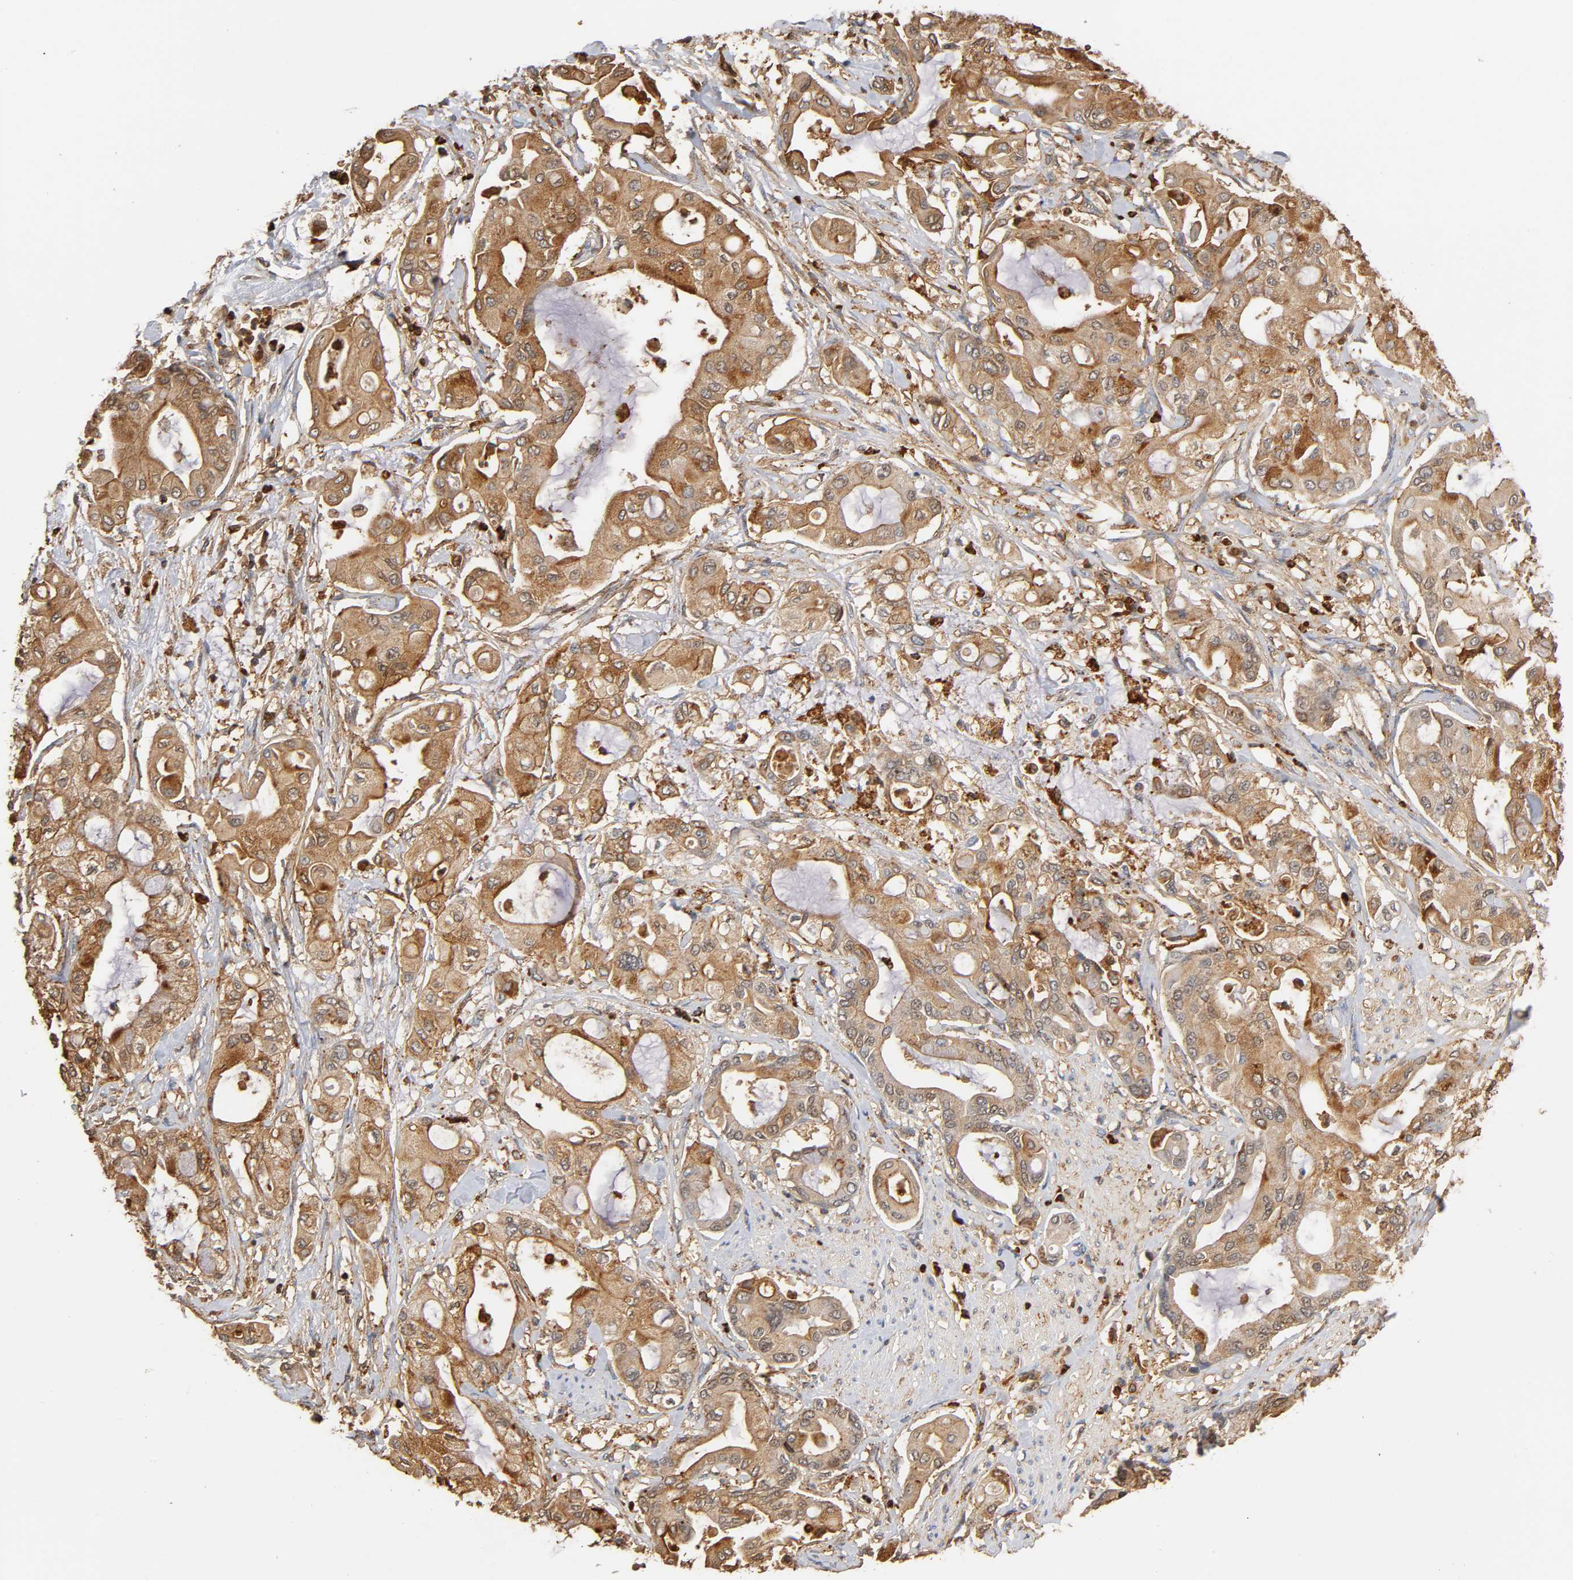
{"staining": {"intensity": "weak", "quantity": ">75%", "location": "cytoplasmic/membranous"}, "tissue": "pancreatic cancer", "cell_type": "Tumor cells", "image_type": "cancer", "snomed": [{"axis": "morphology", "description": "Adenocarcinoma, NOS"}, {"axis": "morphology", "description": "Adenocarcinoma, metastatic, NOS"}, {"axis": "topography", "description": "Lymph node"}, {"axis": "topography", "description": "Pancreas"}, {"axis": "topography", "description": "Duodenum"}], "caption": "Immunohistochemical staining of human metastatic adenocarcinoma (pancreatic) demonstrates low levels of weak cytoplasmic/membranous protein staining in approximately >75% of tumor cells.", "gene": "ANXA11", "patient": {"sex": "female", "age": 64}}